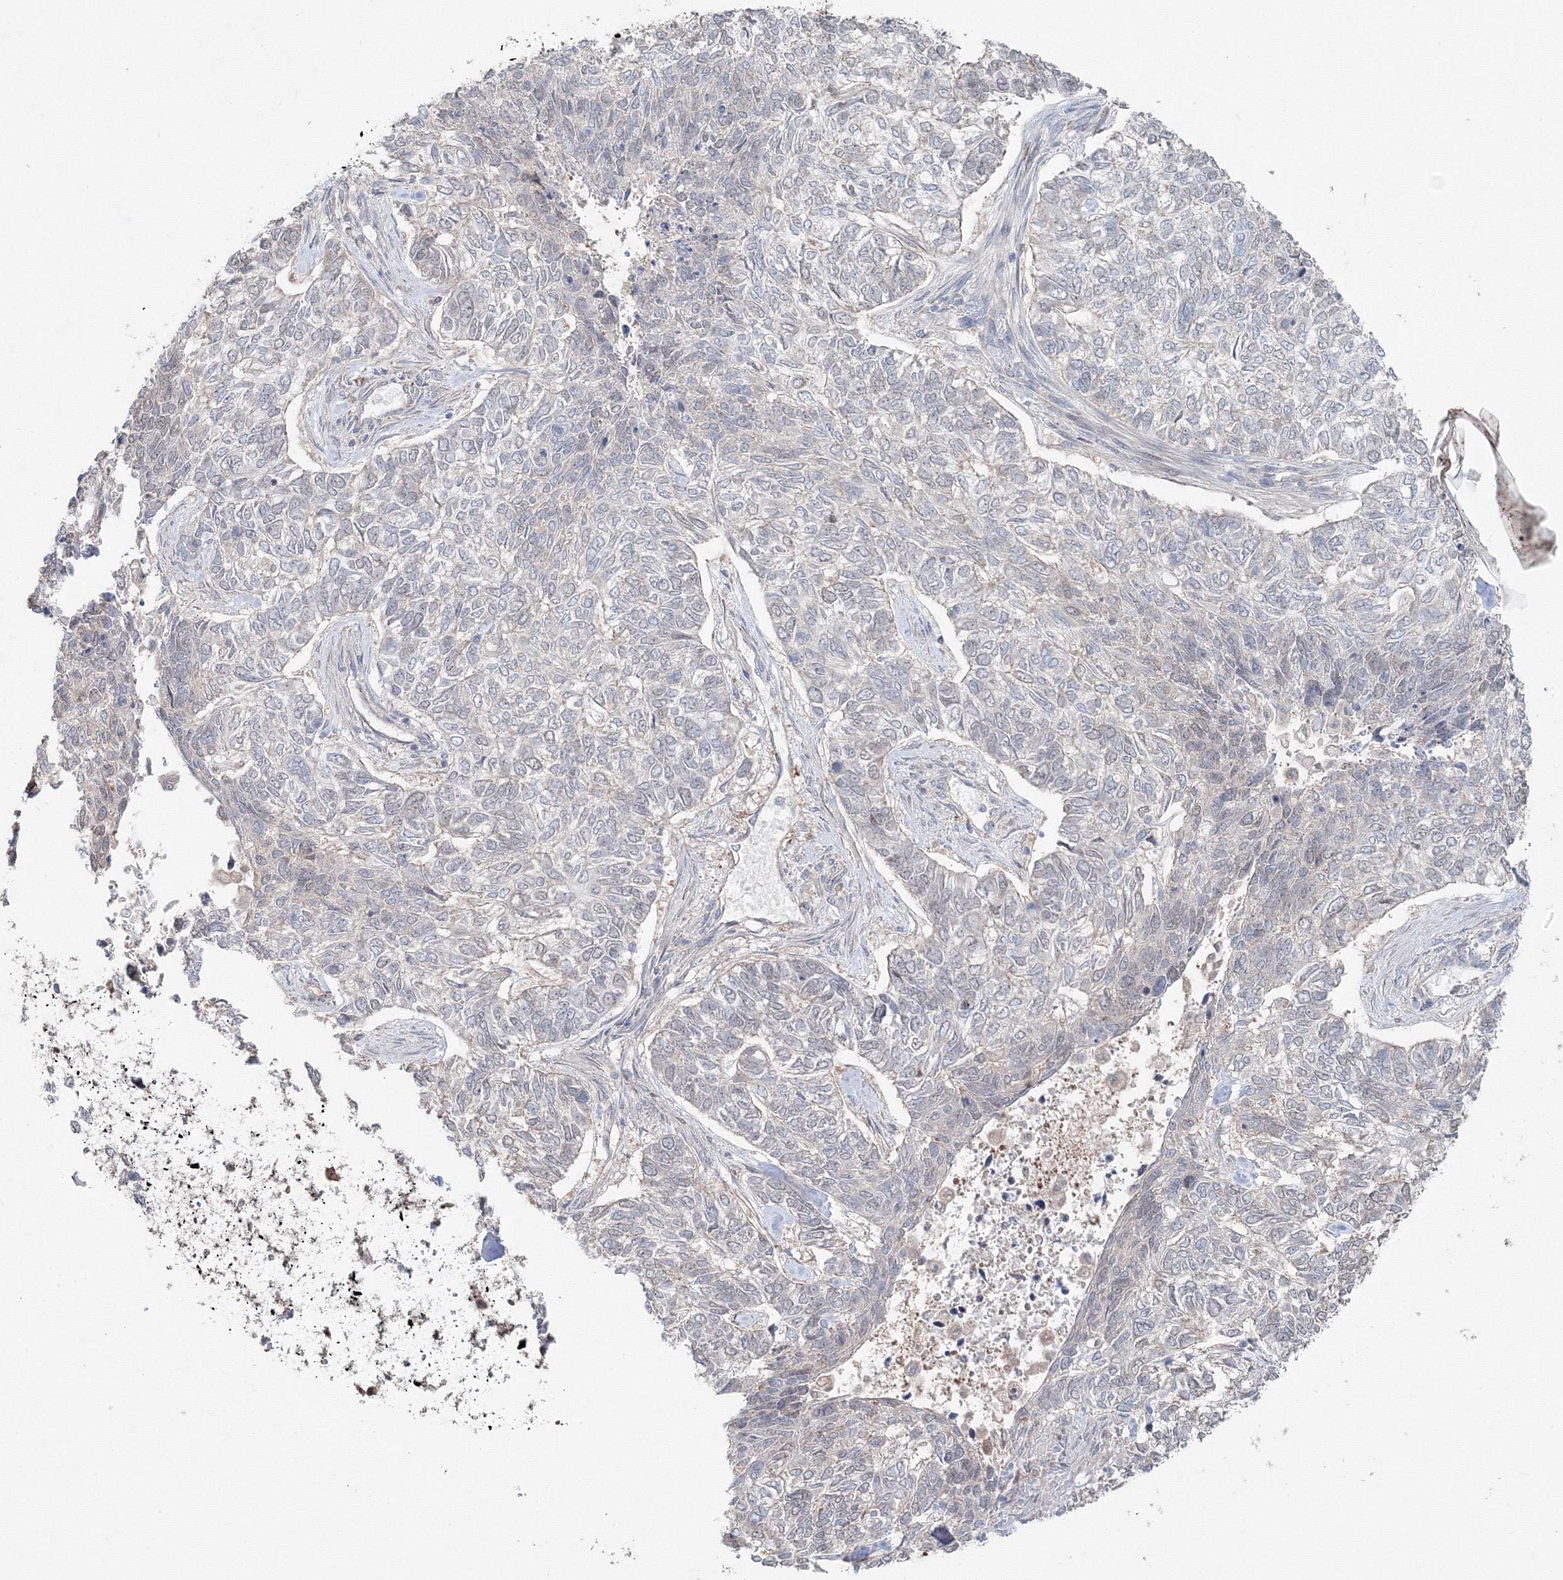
{"staining": {"intensity": "negative", "quantity": "none", "location": "none"}, "tissue": "skin cancer", "cell_type": "Tumor cells", "image_type": "cancer", "snomed": [{"axis": "morphology", "description": "Basal cell carcinoma"}, {"axis": "topography", "description": "Skin"}], "caption": "Photomicrograph shows no protein staining in tumor cells of basal cell carcinoma (skin) tissue.", "gene": "MKRN2", "patient": {"sex": "female", "age": 65}}